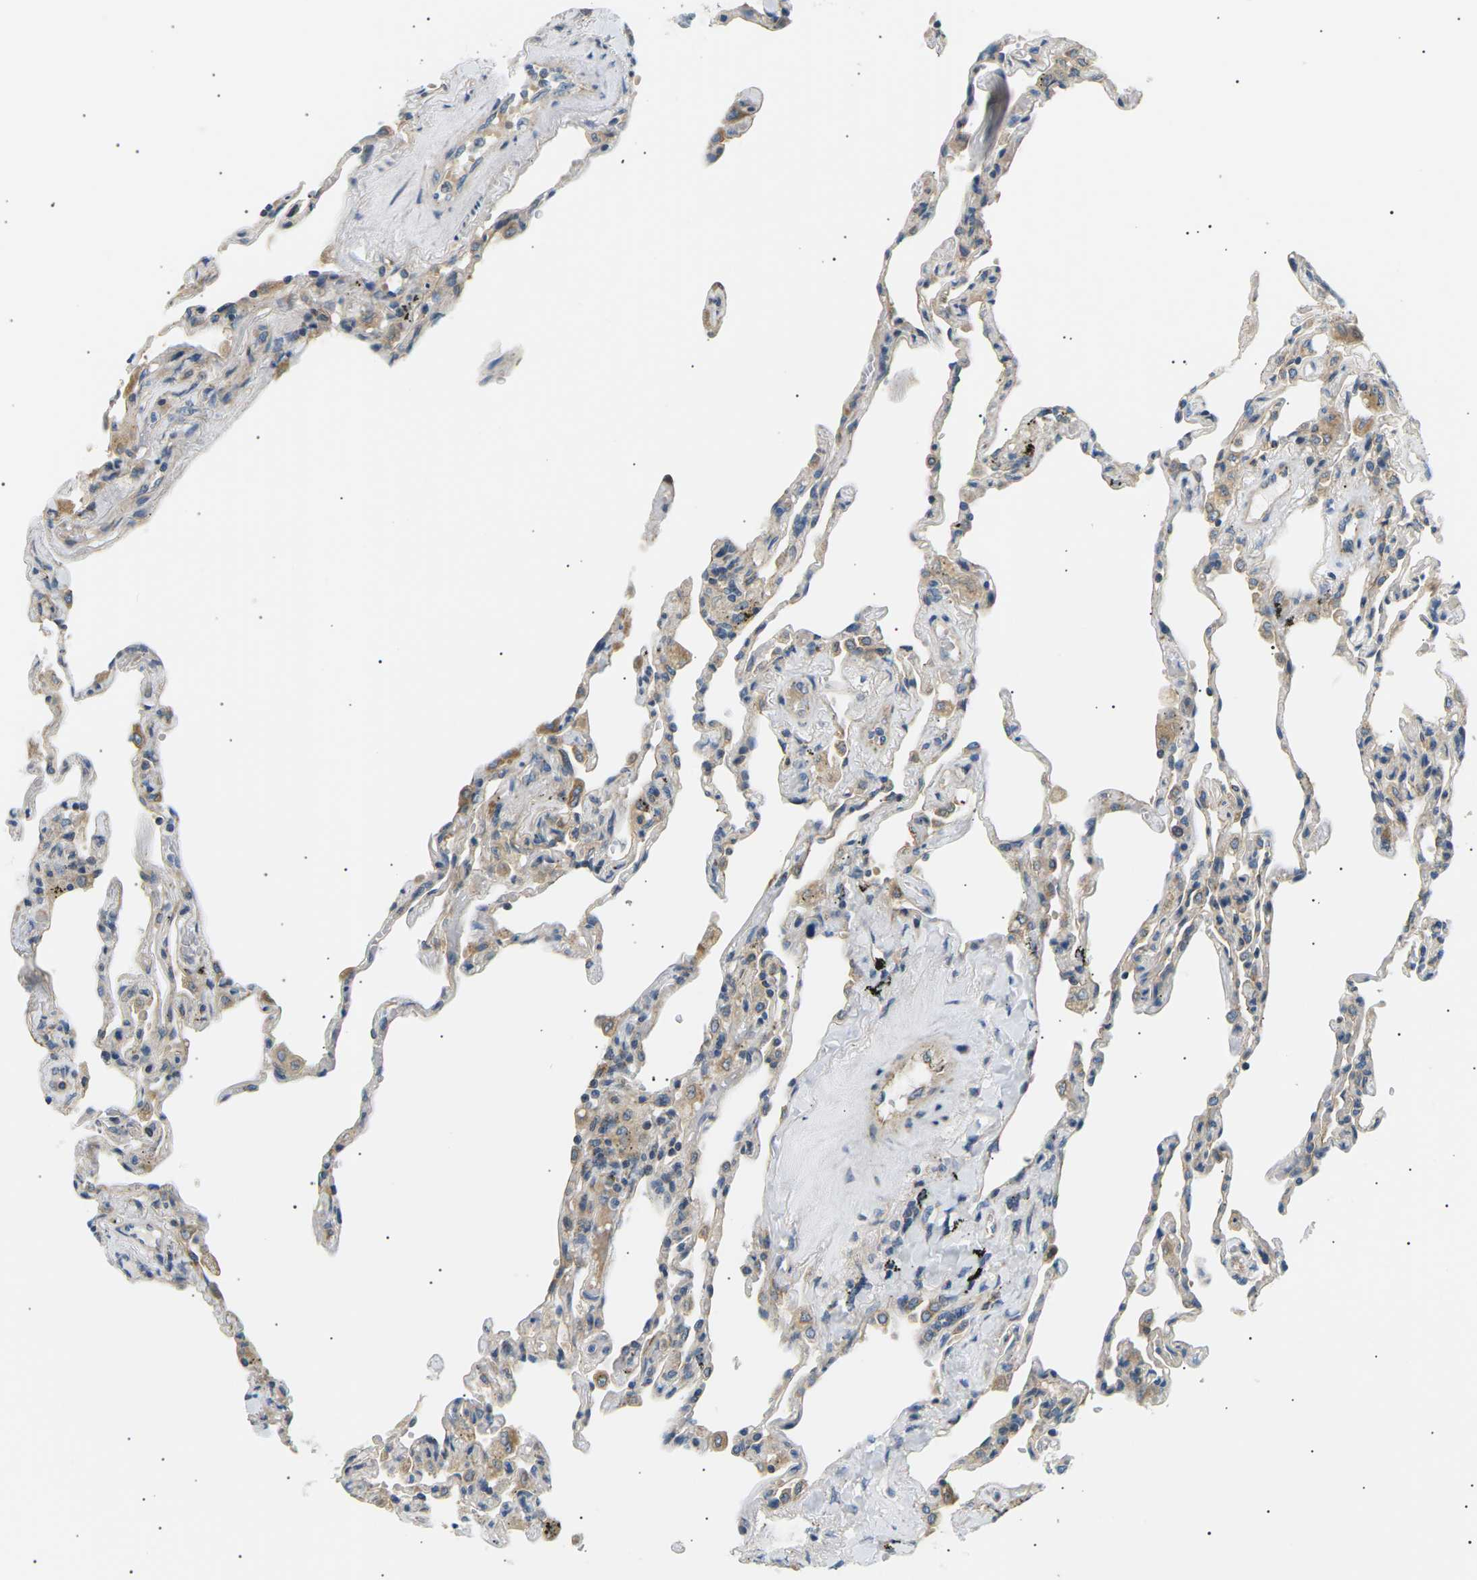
{"staining": {"intensity": "weak", "quantity": "<25%", "location": "cytoplasmic/membranous"}, "tissue": "lung", "cell_type": "Alveolar cells", "image_type": "normal", "snomed": [{"axis": "morphology", "description": "Normal tissue, NOS"}, {"axis": "topography", "description": "Lung"}], "caption": "This is an IHC micrograph of benign lung. There is no positivity in alveolar cells.", "gene": "TBC1D8", "patient": {"sex": "male", "age": 59}}